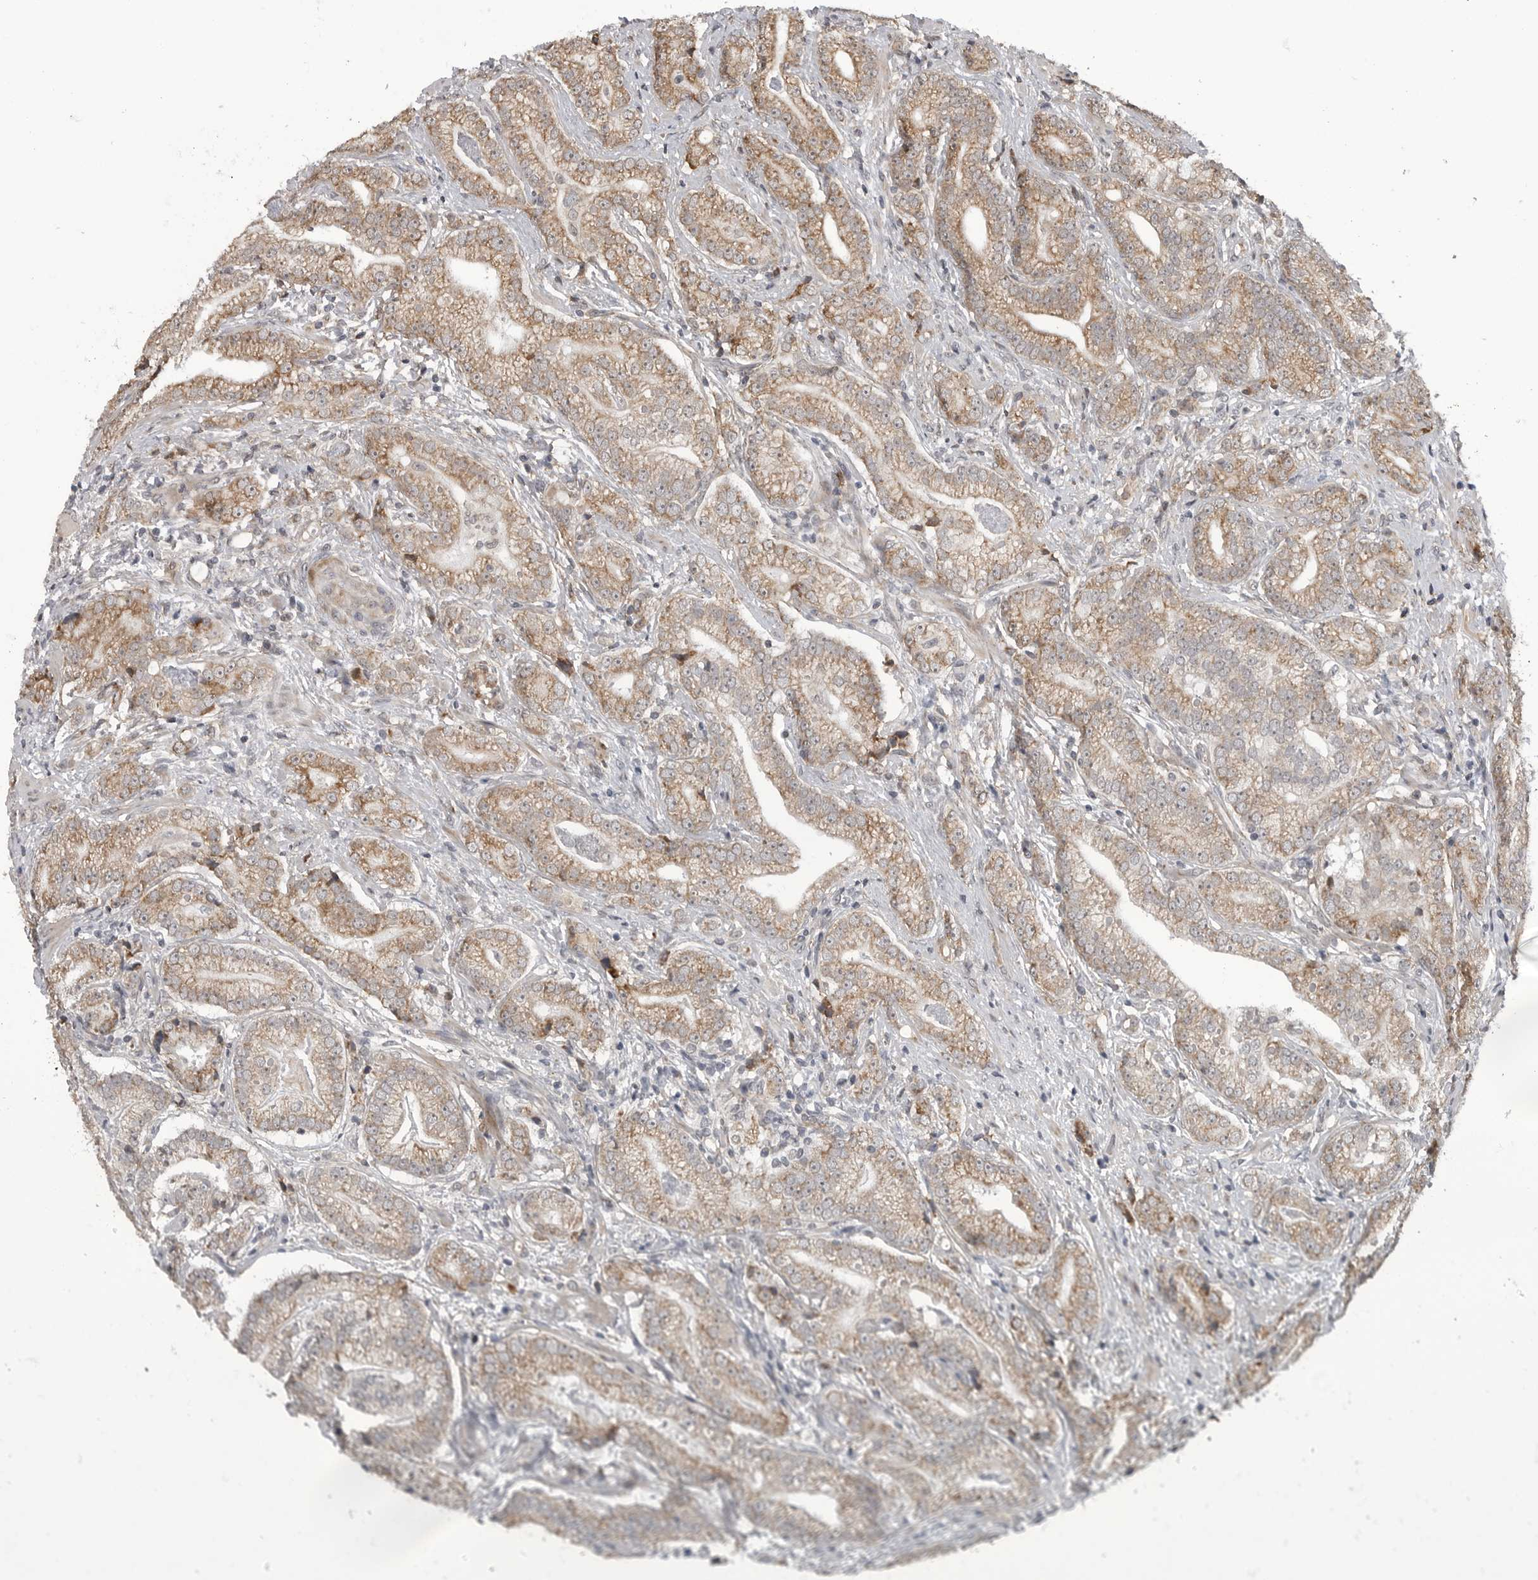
{"staining": {"intensity": "moderate", "quantity": ">75%", "location": "cytoplasmic/membranous"}, "tissue": "prostate cancer", "cell_type": "Tumor cells", "image_type": "cancer", "snomed": [{"axis": "morphology", "description": "Adenocarcinoma, High grade"}, {"axis": "topography", "description": "Prostate"}], "caption": "IHC (DAB (3,3'-diaminobenzidine)) staining of adenocarcinoma (high-grade) (prostate) exhibits moderate cytoplasmic/membranous protein expression in about >75% of tumor cells. The staining was performed using DAB, with brown indicating positive protein expression. Nuclei are stained blue with hematoxylin.", "gene": "FAAP100", "patient": {"sex": "male", "age": 57}}